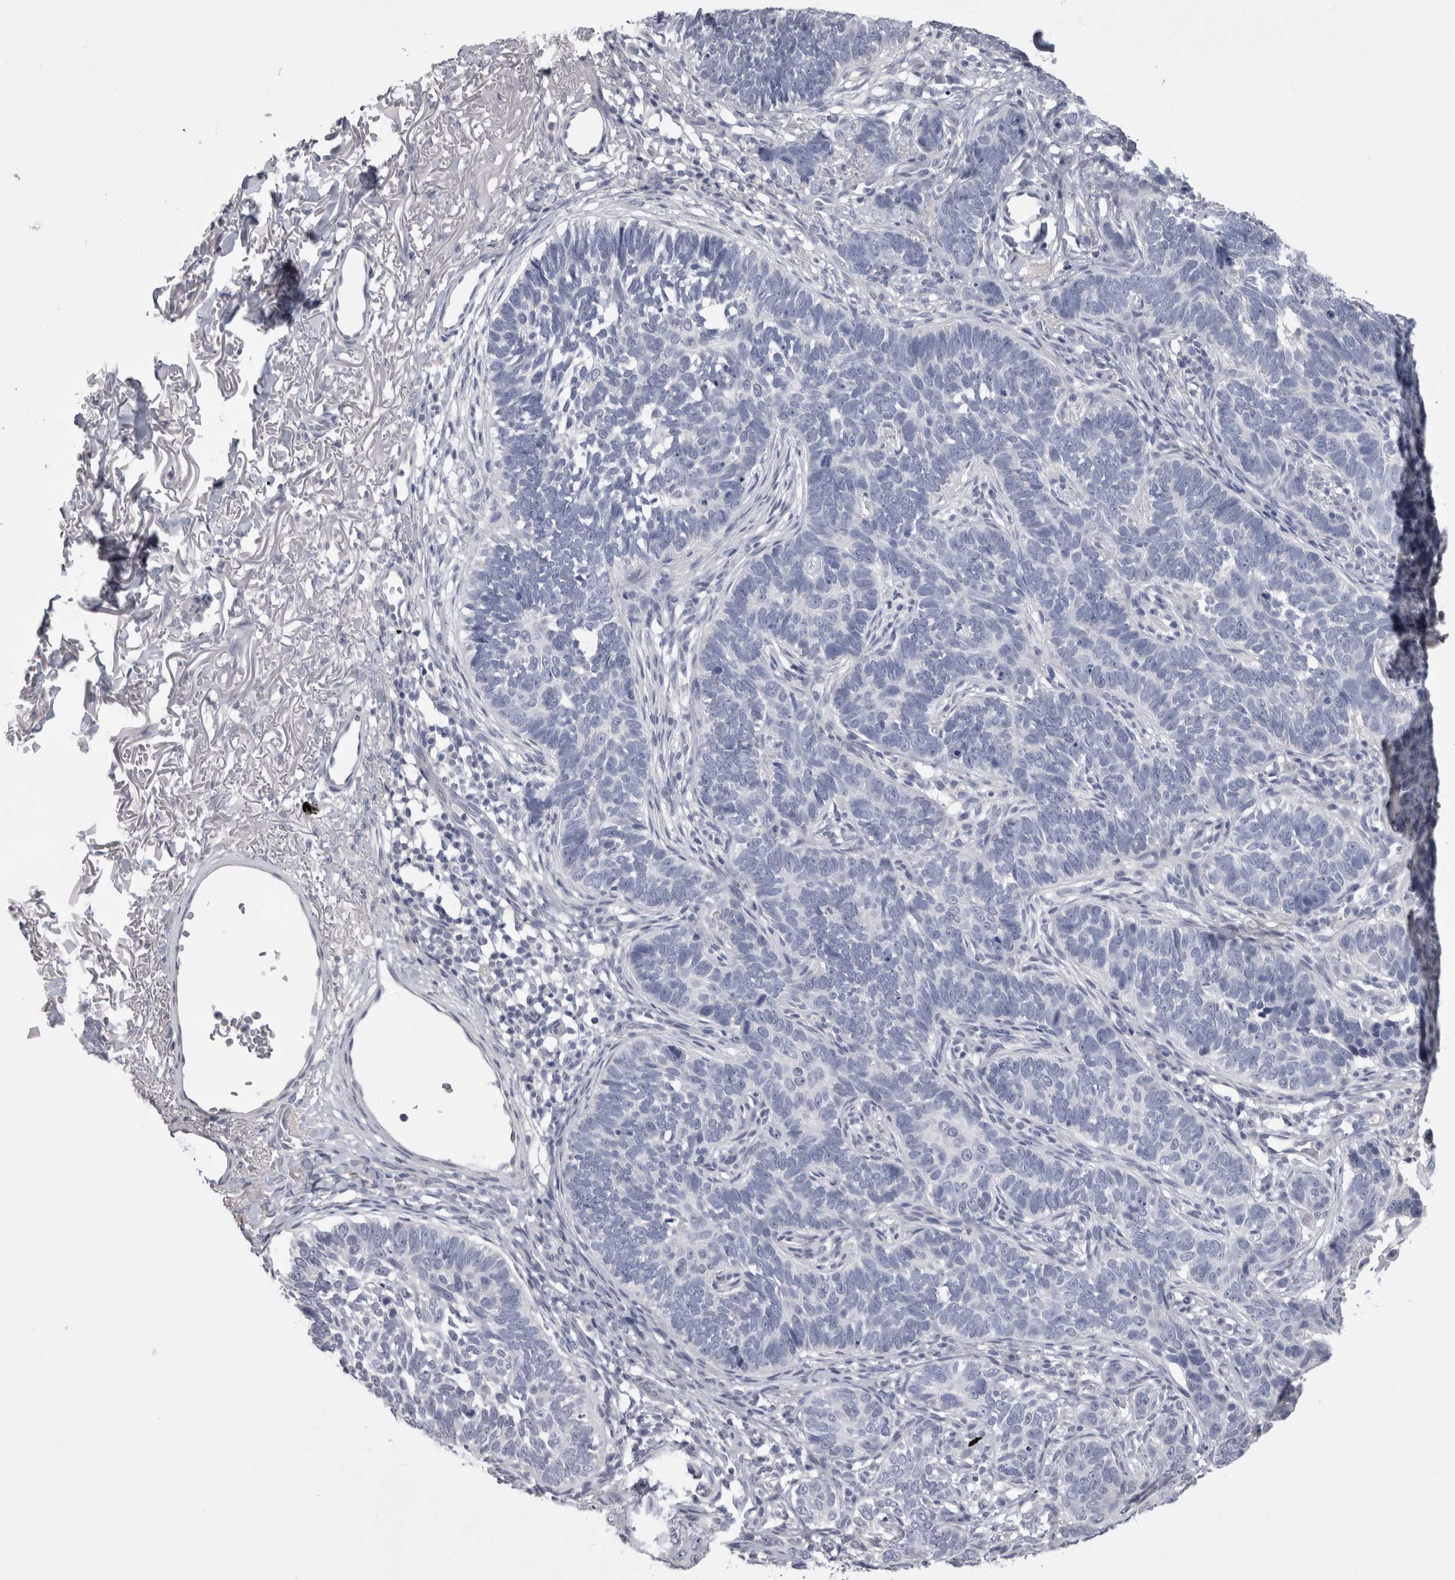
{"staining": {"intensity": "negative", "quantity": "none", "location": "none"}, "tissue": "skin cancer", "cell_type": "Tumor cells", "image_type": "cancer", "snomed": [{"axis": "morphology", "description": "Normal tissue, NOS"}, {"axis": "morphology", "description": "Basal cell carcinoma"}, {"axis": "topography", "description": "Skin"}], "caption": "Immunohistochemistry of human basal cell carcinoma (skin) displays no positivity in tumor cells. (Immunohistochemistry (ihc), brightfield microscopy, high magnification).", "gene": "ADAM2", "patient": {"sex": "male", "age": 77}}